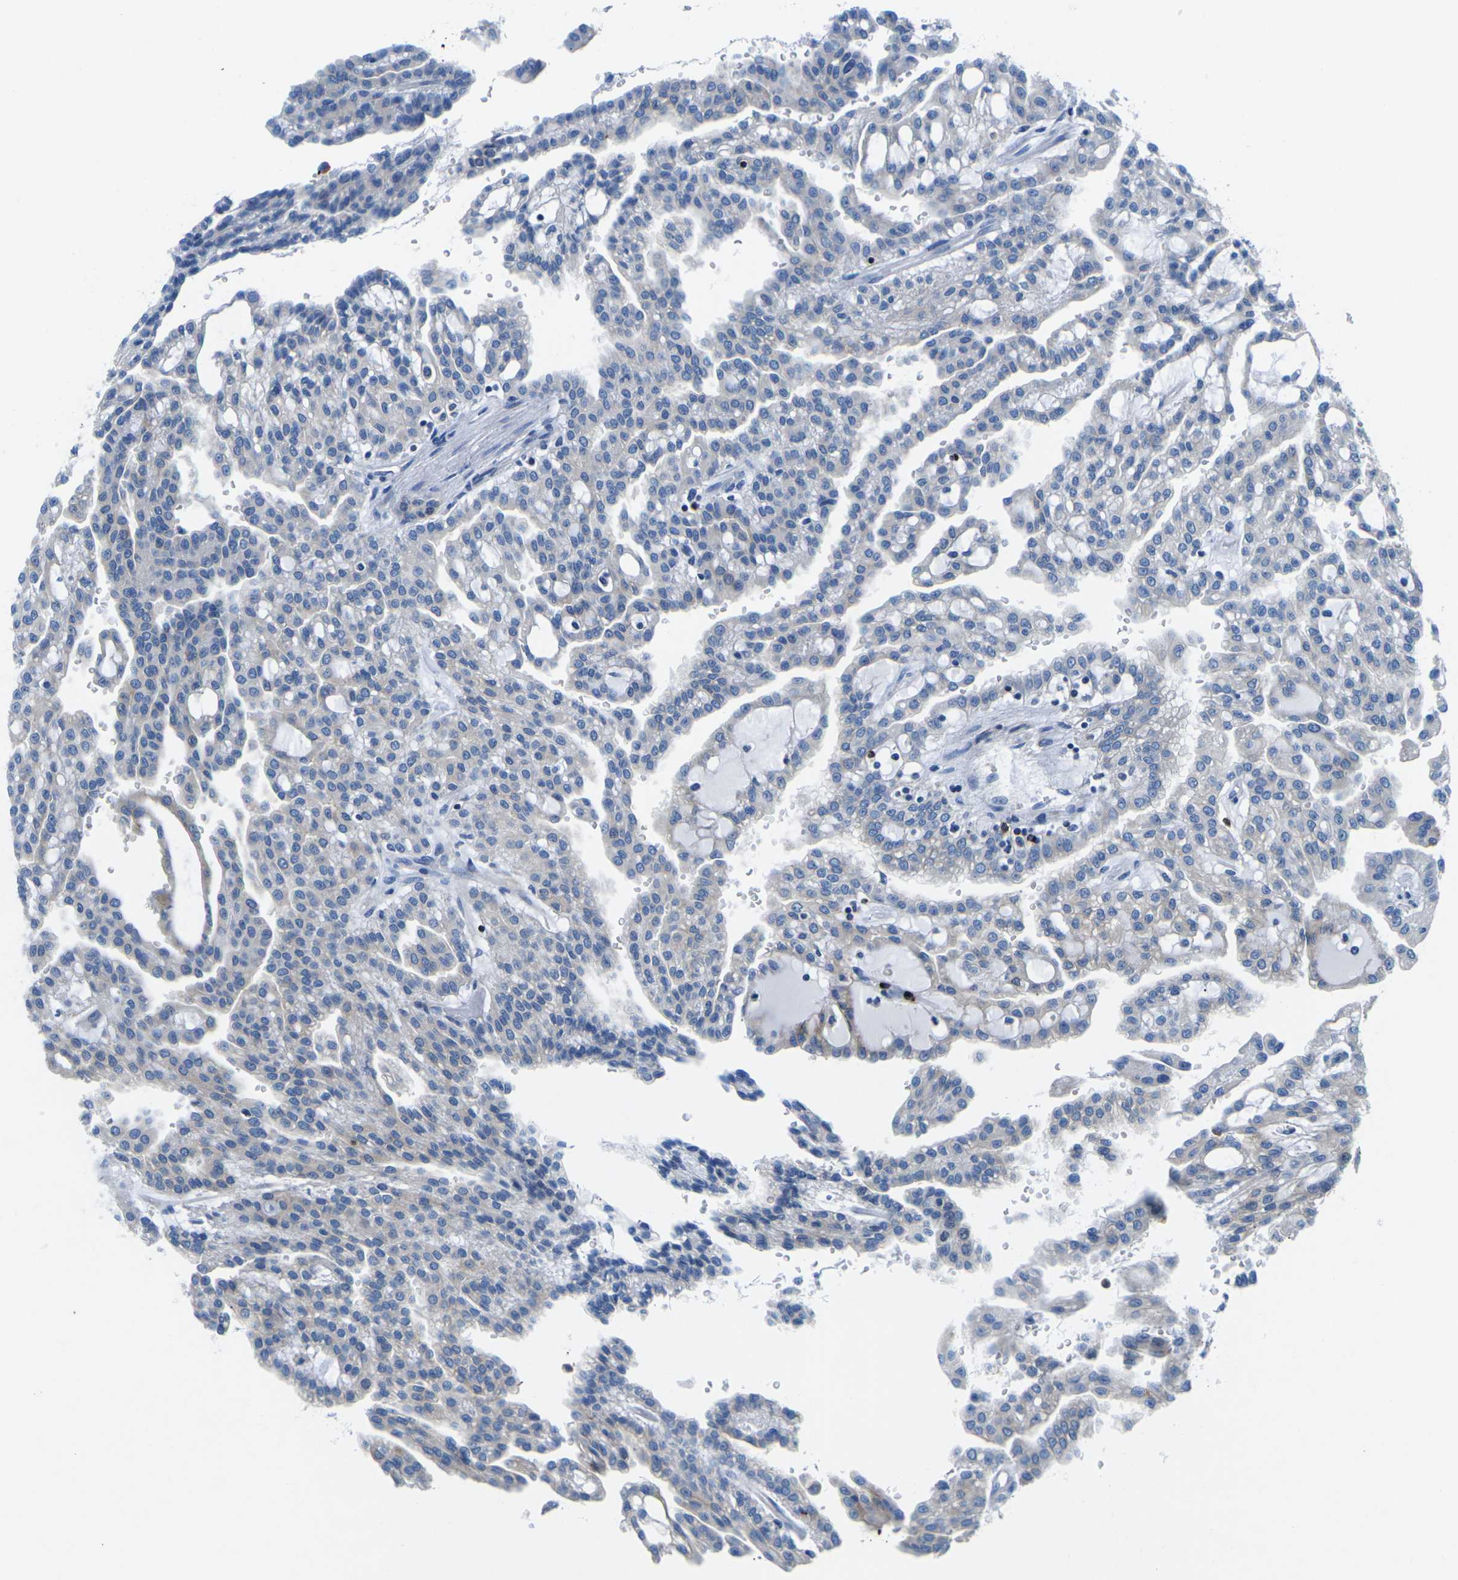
{"staining": {"intensity": "moderate", "quantity": "<25%", "location": "cytoplasmic/membranous"}, "tissue": "renal cancer", "cell_type": "Tumor cells", "image_type": "cancer", "snomed": [{"axis": "morphology", "description": "Adenocarcinoma, NOS"}, {"axis": "topography", "description": "Kidney"}], "caption": "A micrograph of human renal cancer (adenocarcinoma) stained for a protein shows moderate cytoplasmic/membranous brown staining in tumor cells.", "gene": "MC4R", "patient": {"sex": "male", "age": 63}}